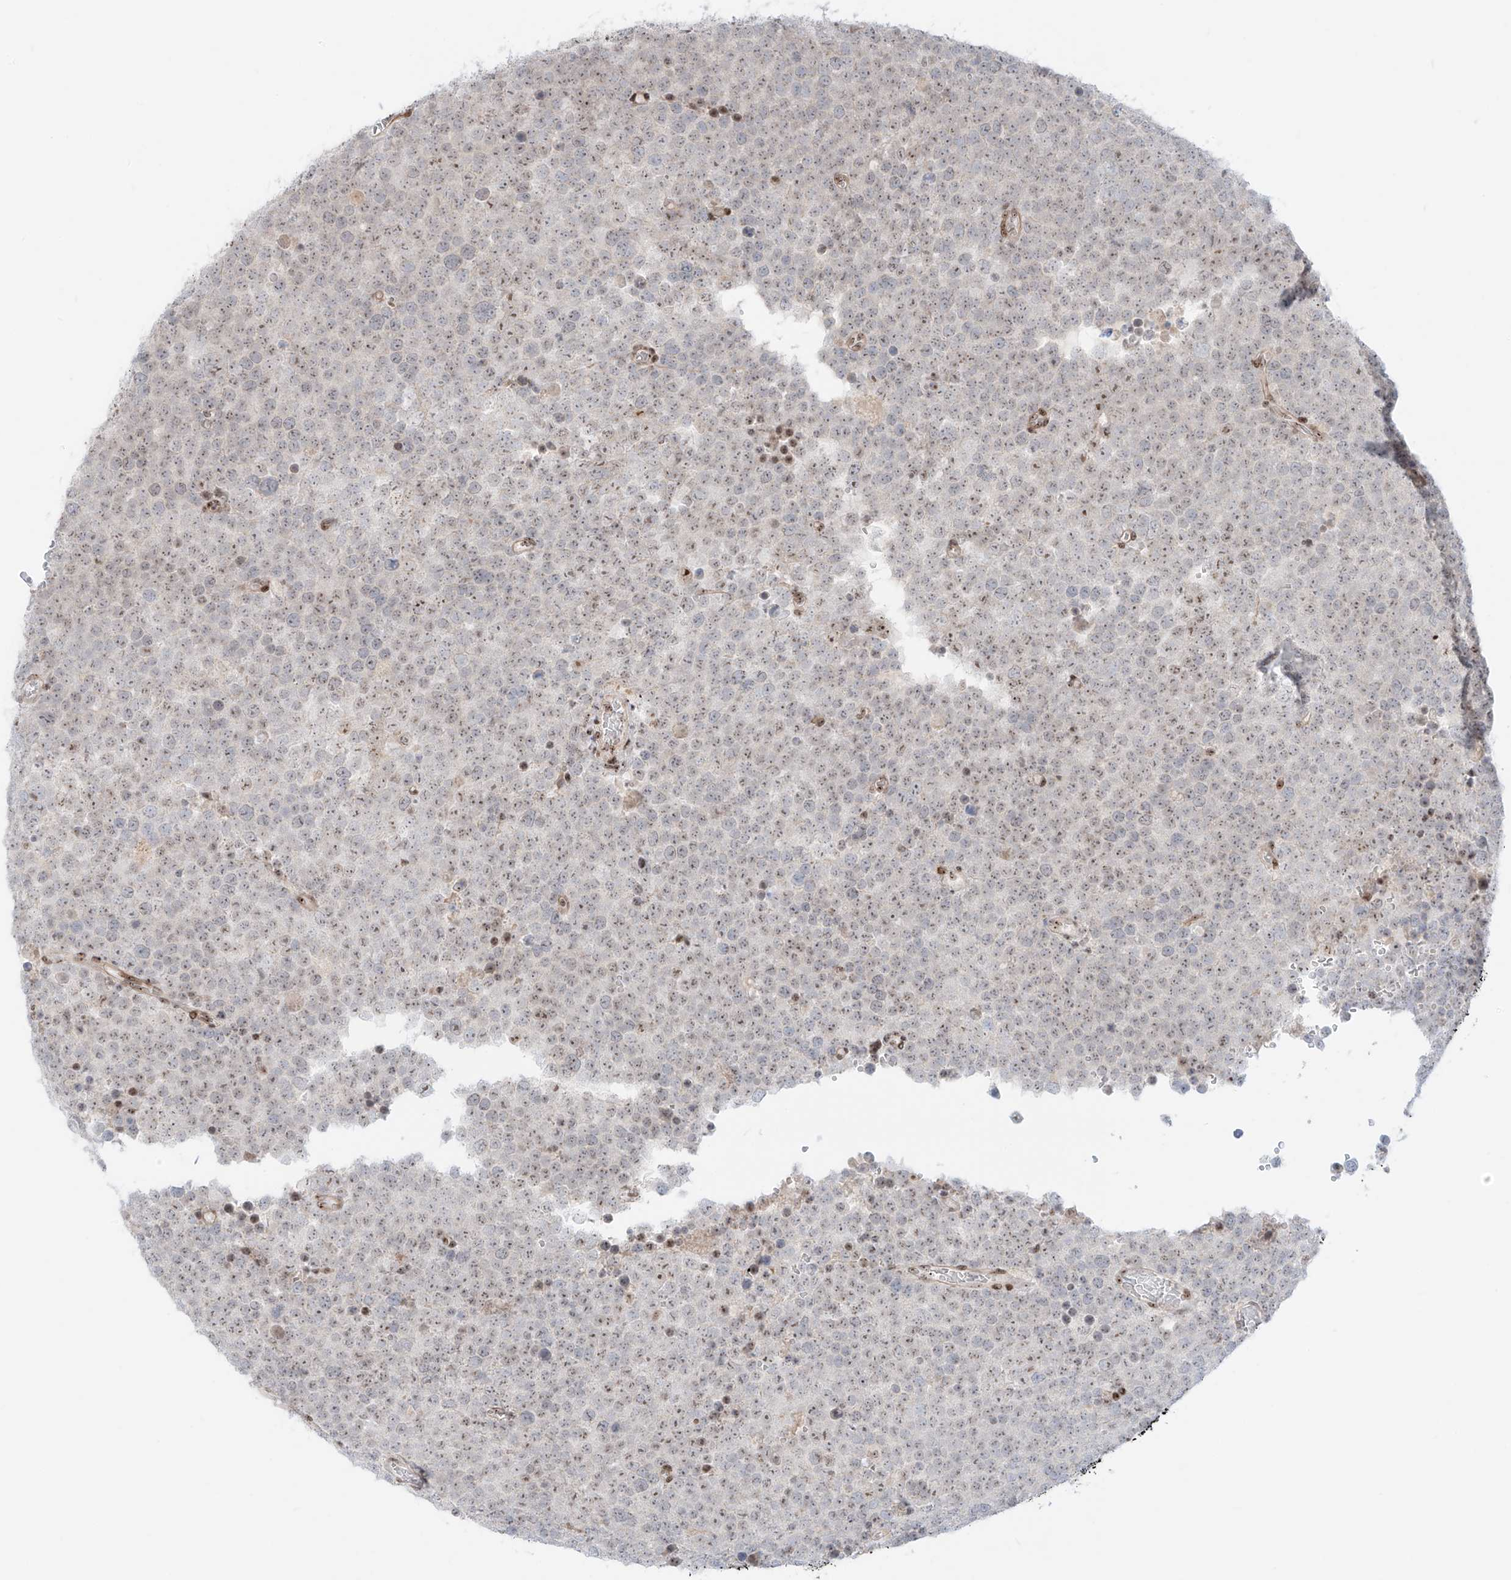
{"staining": {"intensity": "weak", "quantity": ">75%", "location": "nuclear"}, "tissue": "testis cancer", "cell_type": "Tumor cells", "image_type": "cancer", "snomed": [{"axis": "morphology", "description": "Seminoma, NOS"}, {"axis": "topography", "description": "Testis"}], "caption": "Seminoma (testis) was stained to show a protein in brown. There is low levels of weak nuclear positivity in about >75% of tumor cells. (IHC, brightfield microscopy, high magnification).", "gene": "ZNF512", "patient": {"sex": "male", "age": 71}}